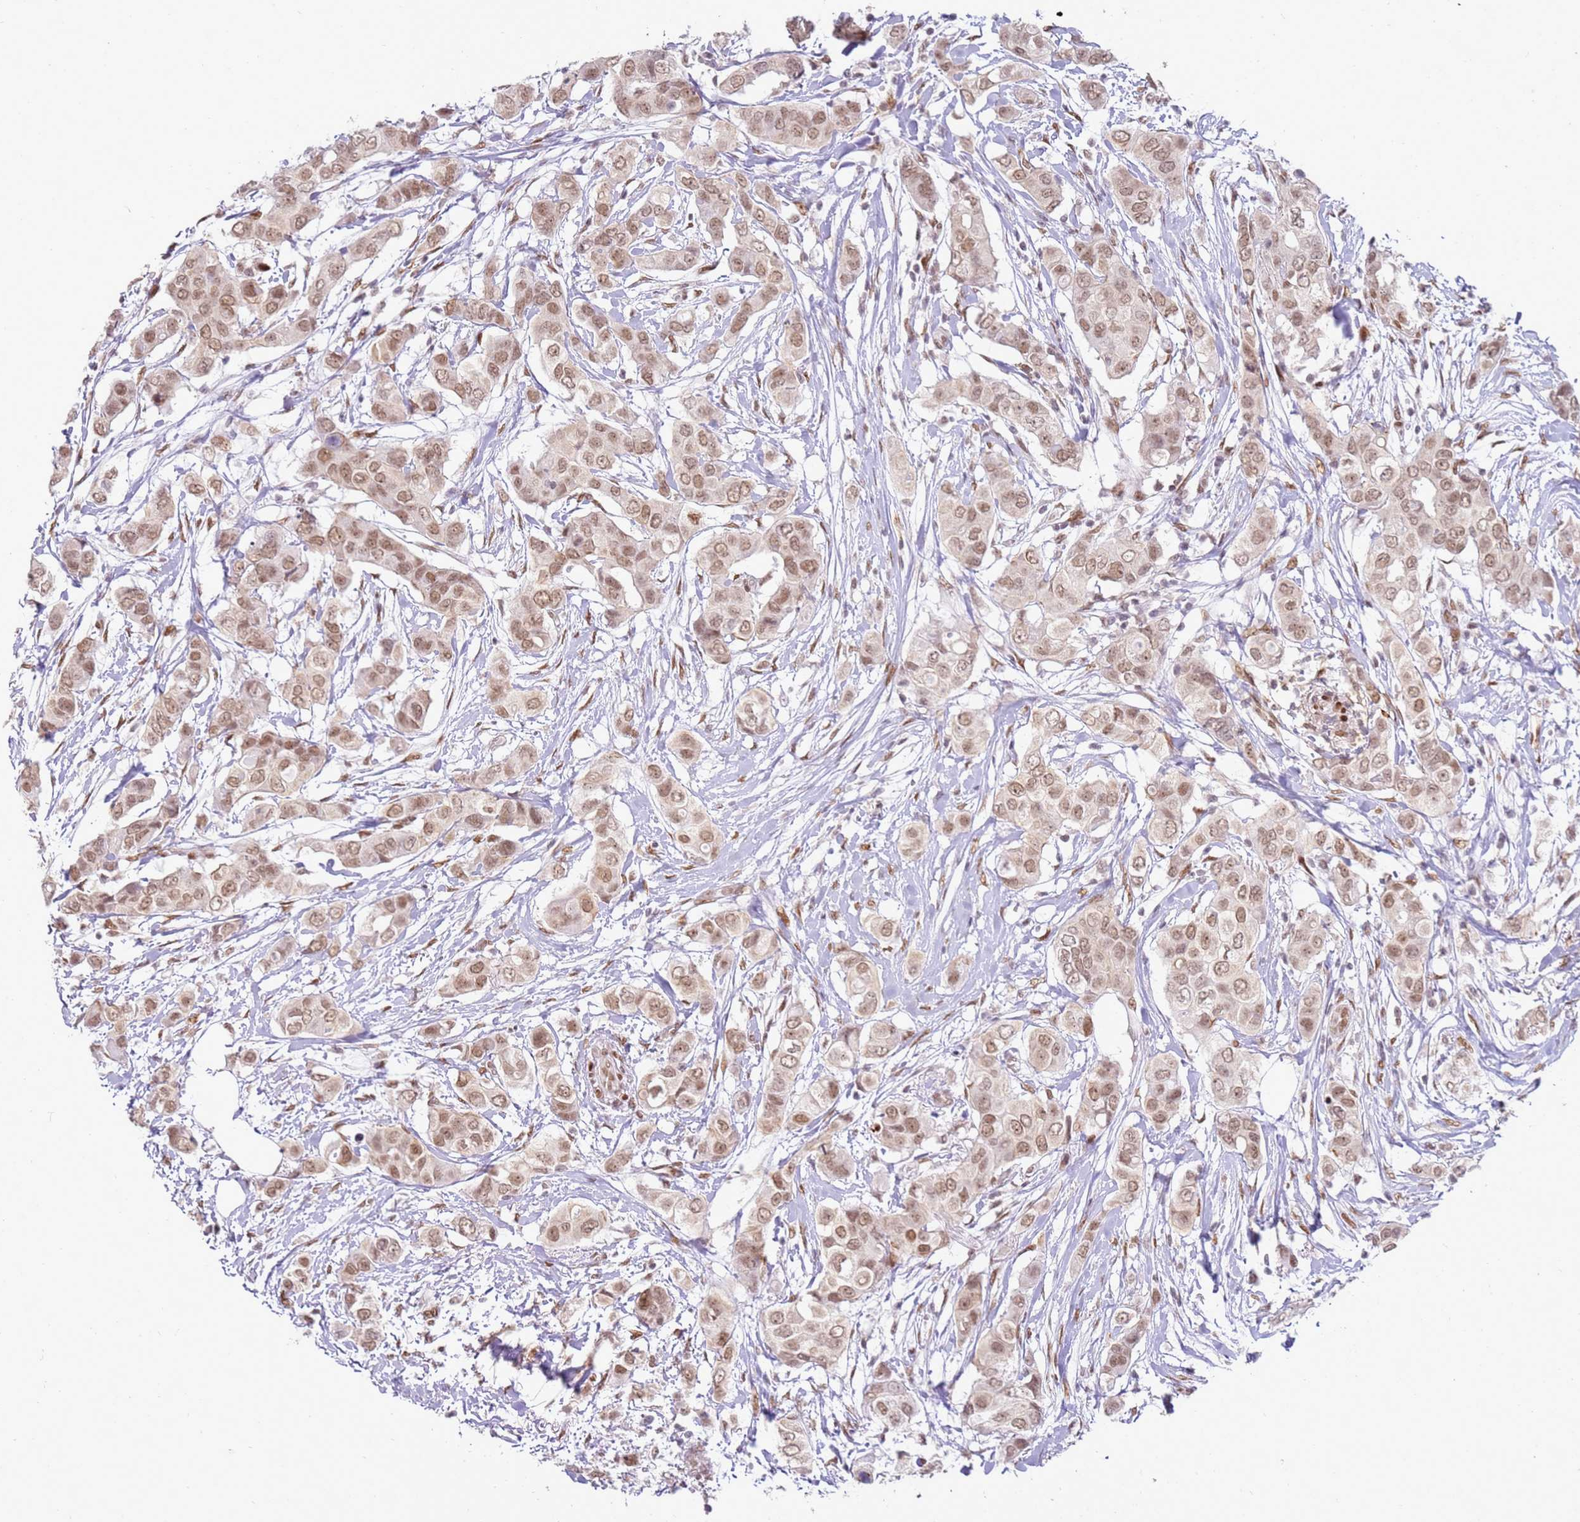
{"staining": {"intensity": "moderate", "quantity": ">75%", "location": "nuclear"}, "tissue": "breast cancer", "cell_type": "Tumor cells", "image_type": "cancer", "snomed": [{"axis": "morphology", "description": "Lobular carcinoma"}, {"axis": "topography", "description": "Breast"}], "caption": "Immunohistochemistry histopathology image of neoplastic tissue: breast cancer stained using immunohistochemistry (IHC) displays medium levels of moderate protein expression localized specifically in the nuclear of tumor cells, appearing as a nuclear brown color.", "gene": "PHC2", "patient": {"sex": "female", "age": 51}}